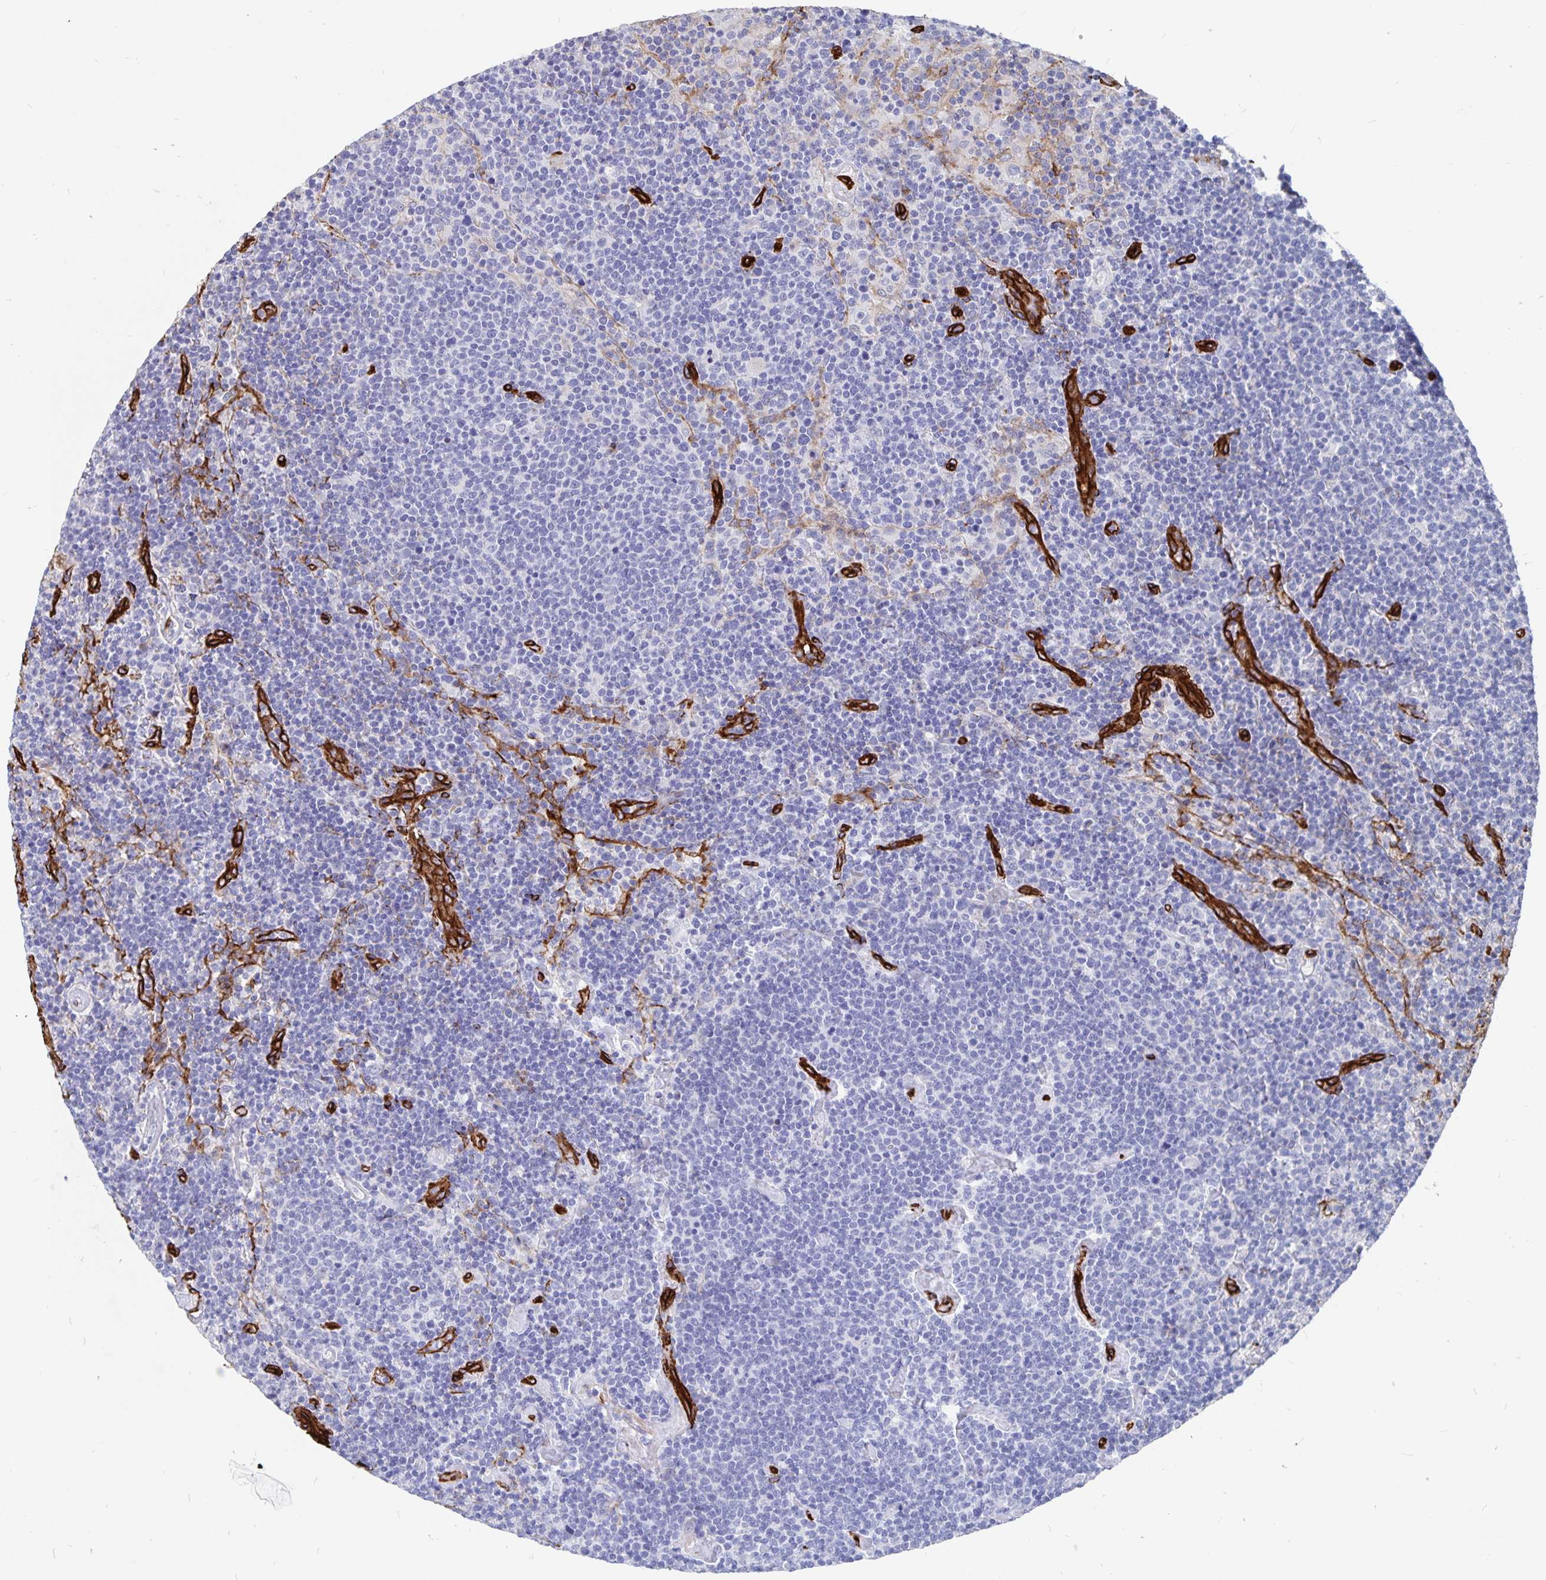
{"staining": {"intensity": "negative", "quantity": "none", "location": "none"}, "tissue": "lymphoma", "cell_type": "Tumor cells", "image_type": "cancer", "snomed": [{"axis": "morphology", "description": "Malignant lymphoma, non-Hodgkin's type, High grade"}, {"axis": "topography", "description": "Lymph node"}], "caption": "High power microscopy histopathology image of an IHC histopathology image of lymphoma, revealing no significant positivity in tumor cells.", "gene": "DCHS2", "patient": {"sex": "male", "age": 61}}